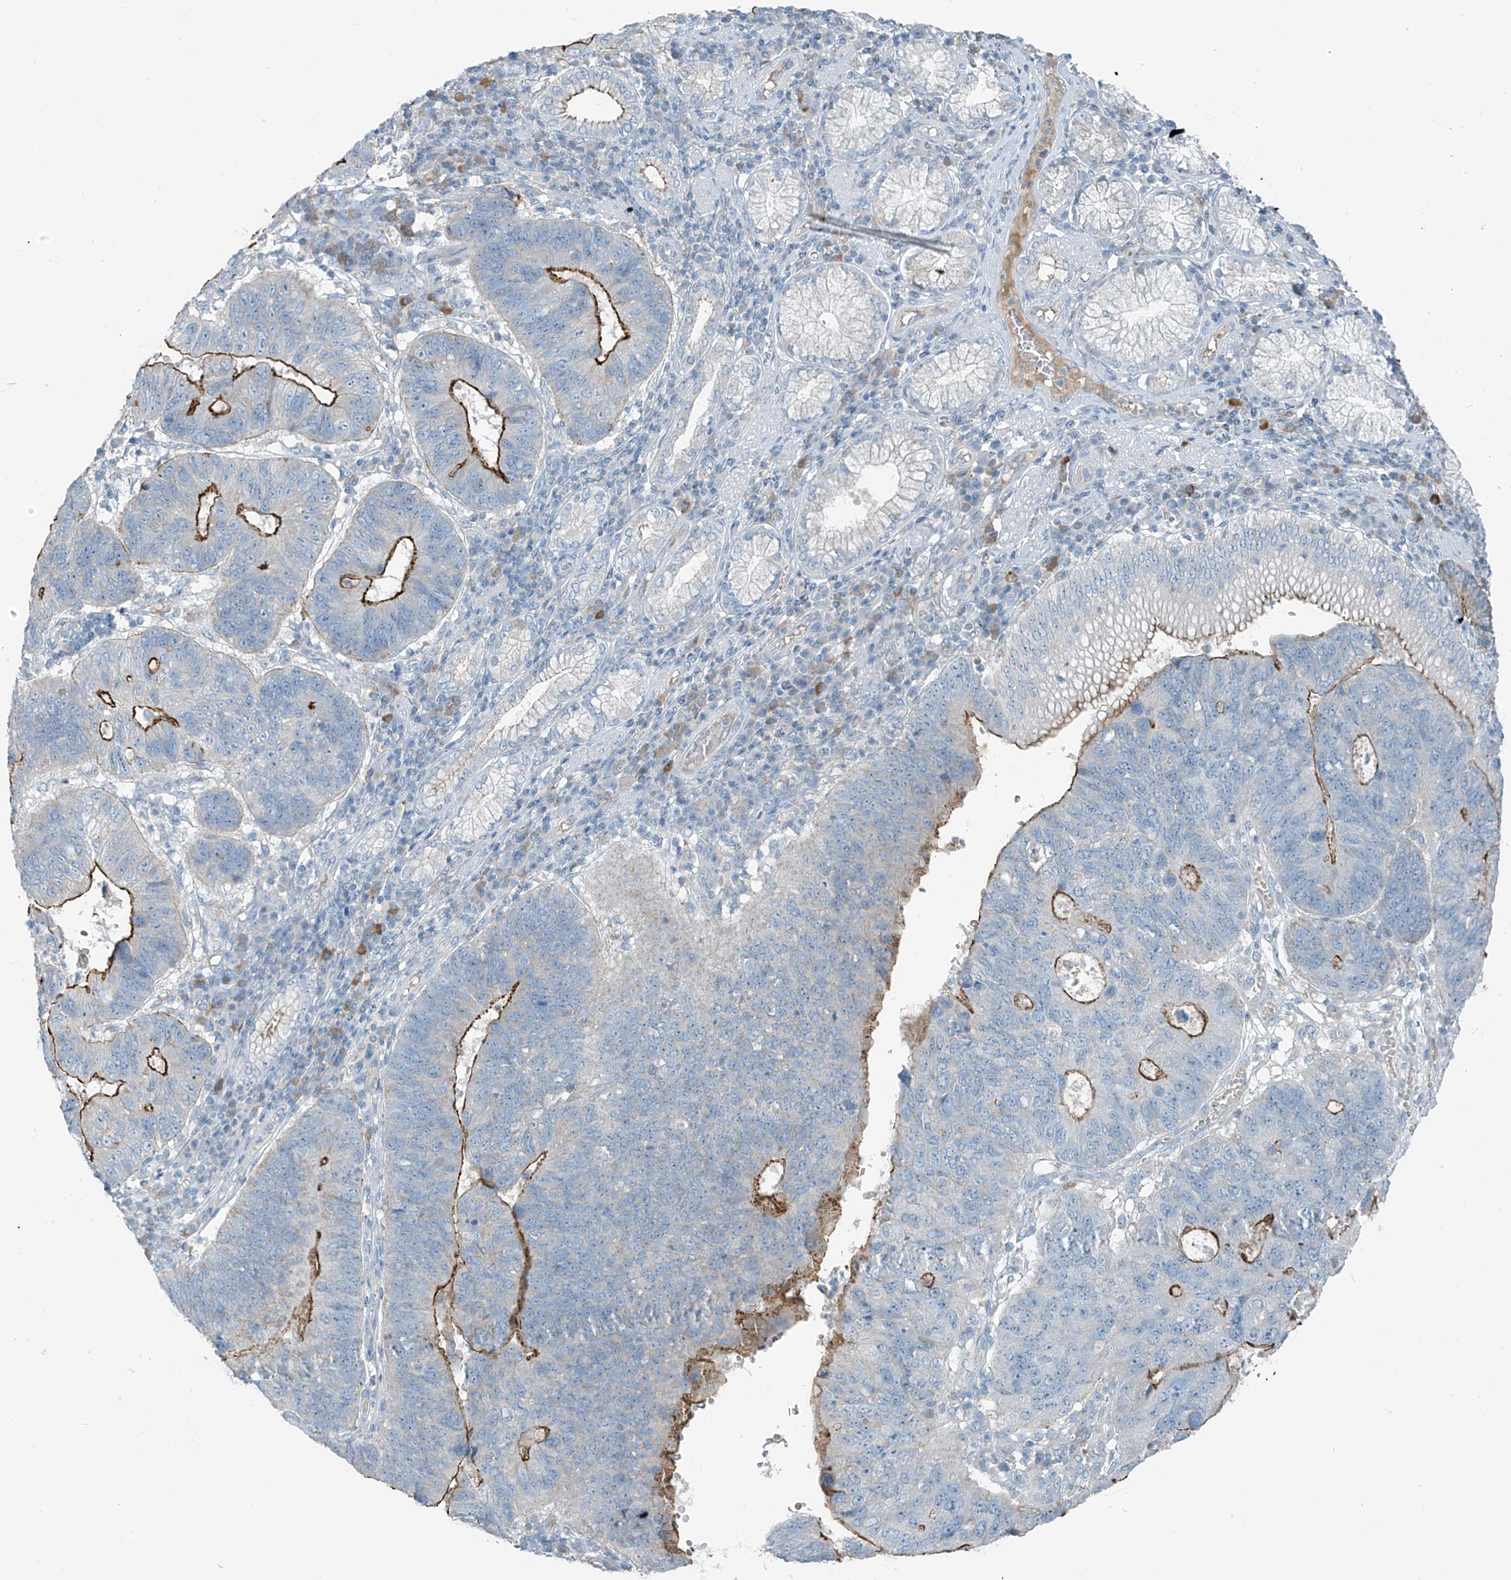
{"staining": {"intensity": "strong", "quantity": ">75%", "location": "cytoplasmic/membranous"}, "tissue": "stomach cancer", "cell_type": "Tumor cells", "image_type": "cancer", "snomed": [{"axis": "morphology", "description": "Adenocarcinoma, NOS"}, {"axis": "topography", "description": "Stomach"}], "caption": "Adenocarcinoma (stomach) stained with immunohistochemistry exhibits strong cytoplasmic/membranous expression in approximately >75% of tumor cells.", "gene": "FAM131C", "patient": {"sex": "male", "age": 59}}